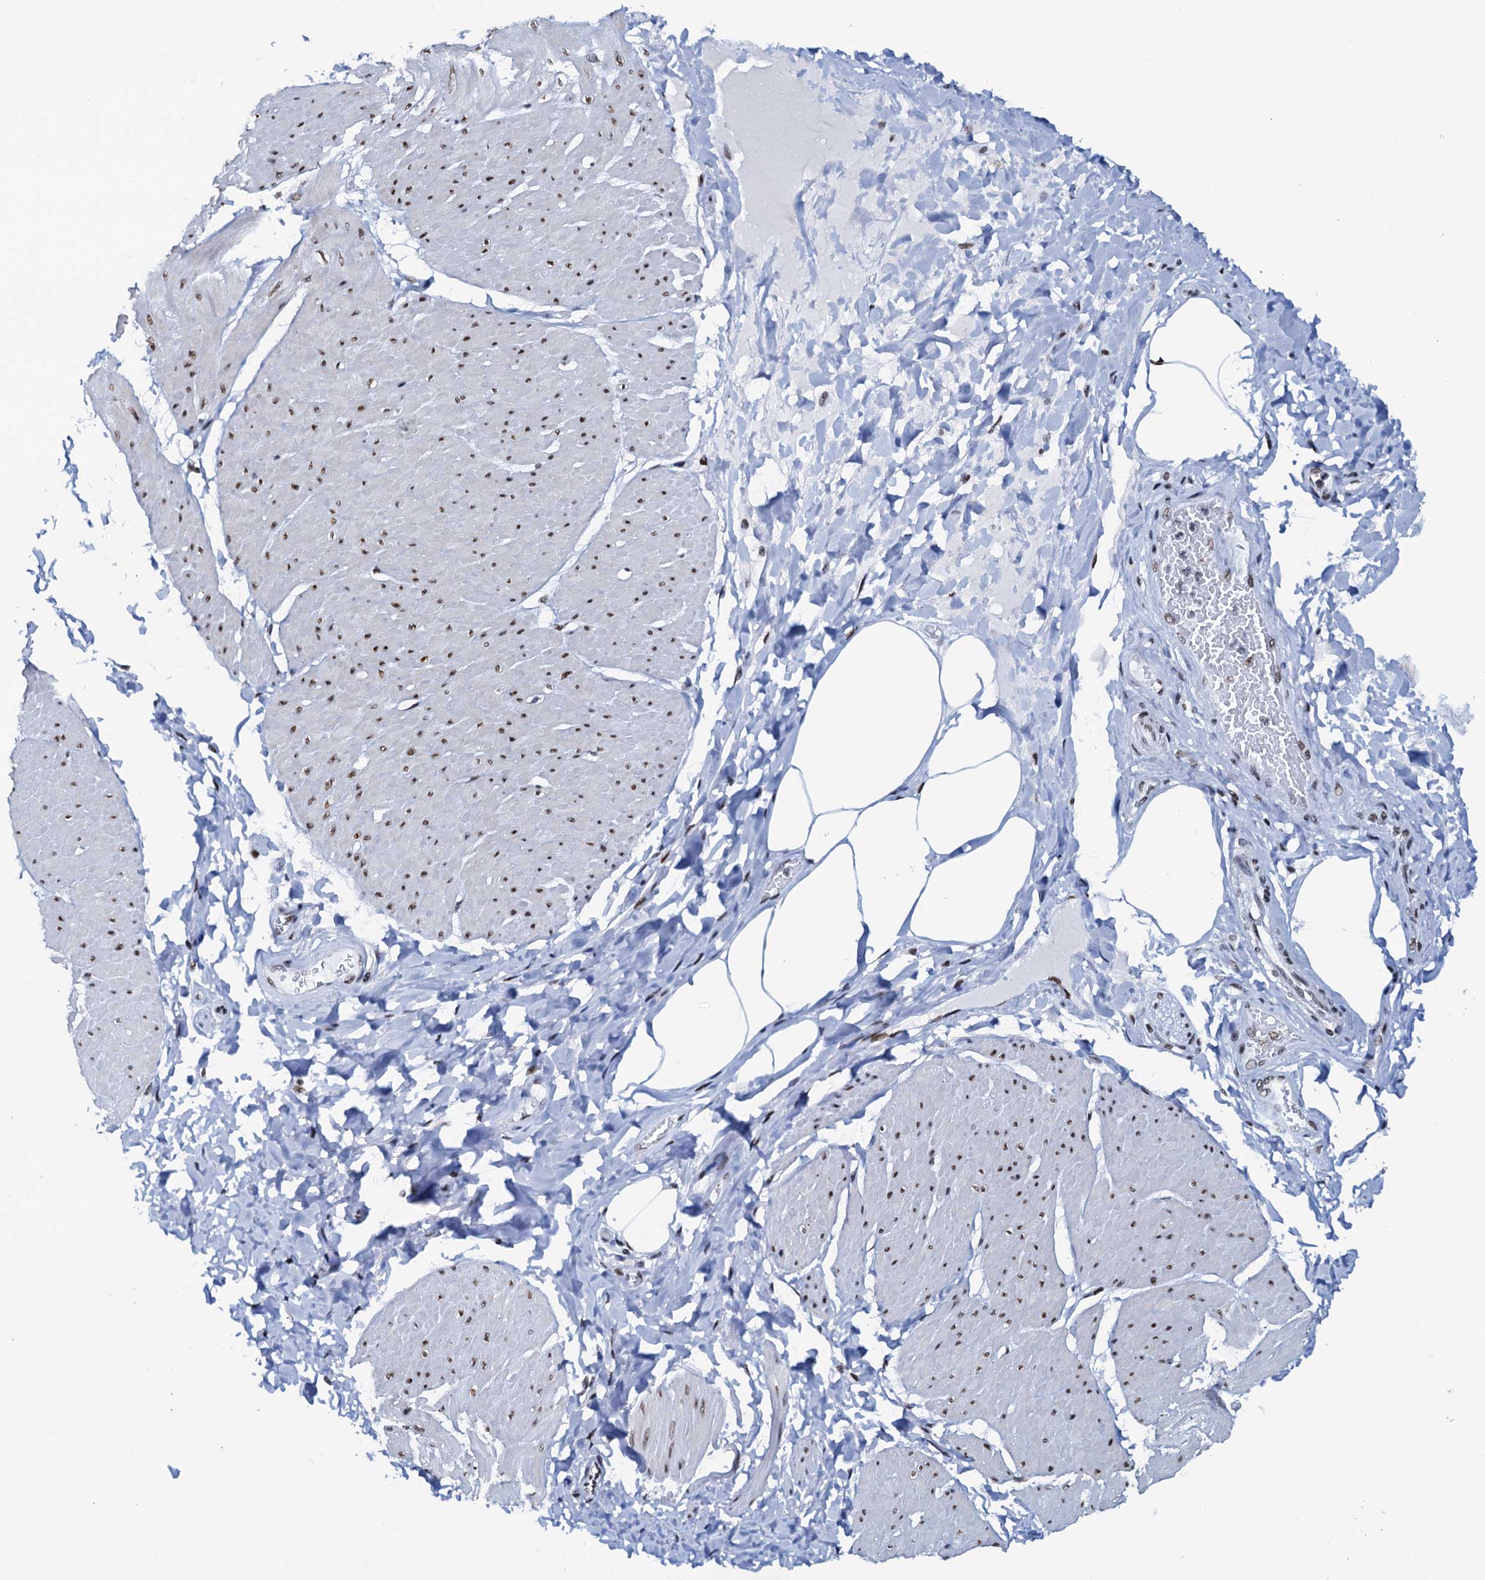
{"staining": {"intensity": "moderate", "quantity": ">75%", "location": "nuclear"}, "tissue": "smooth muscle", "cell_type": "Smooth muscle cells", "image_type": "normal", "snomed": [{"axis": "morphology", "description": "Urothelial carcinoma, High grade"}, {"axis": "topography", "description": "Urinary bladder"}], "caption": "This photomicrograph reveals immunohistochemistry (IHC) staining of benign human smooth muscle, with medium moderate nuclear staining in about >75% of smooth muscle cells.", "gene": "SLTM", "patient": {"sex": "male", "age": 46}}